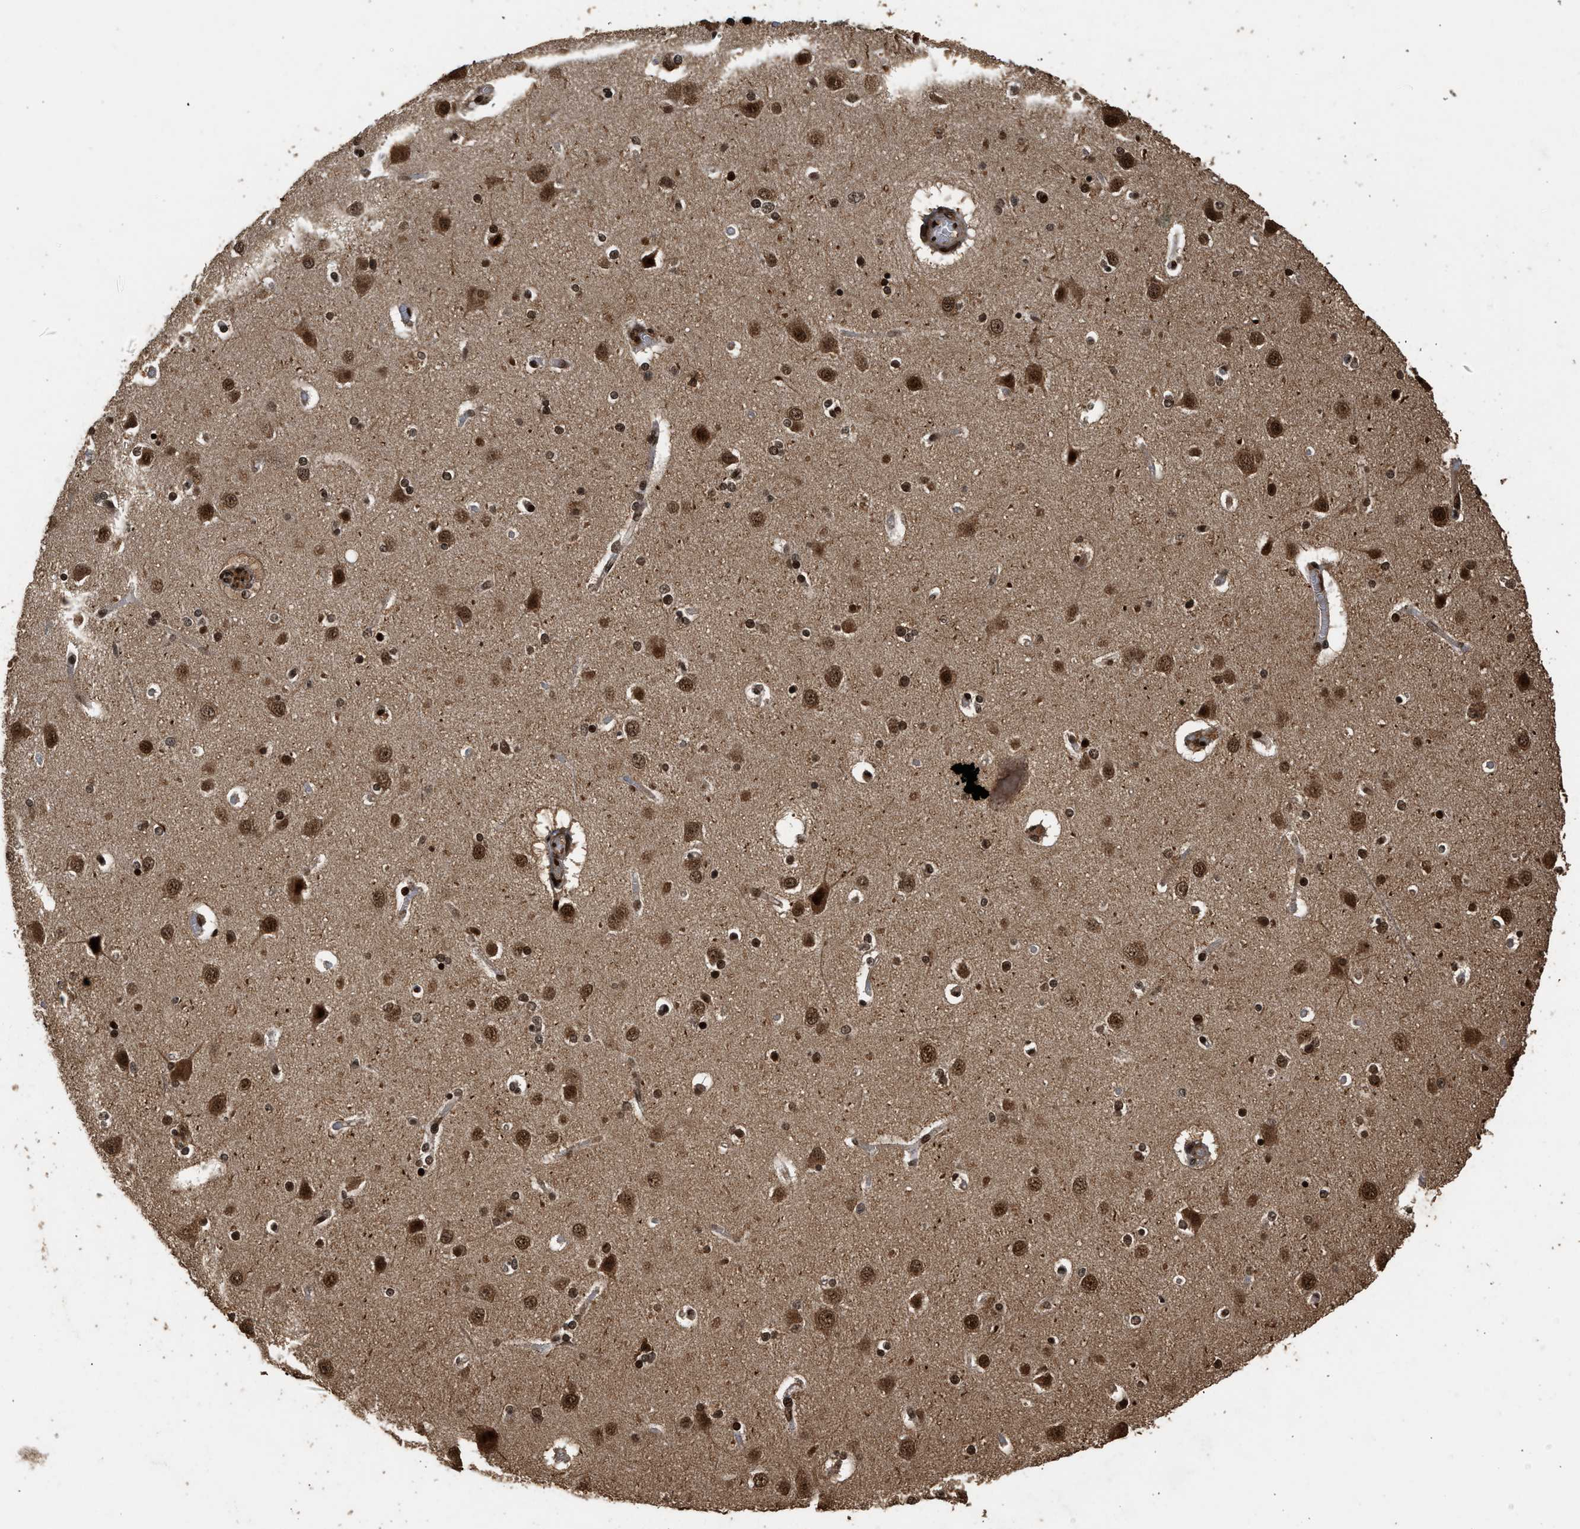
{"staining": {"intensity": "moderate", "quantity": ">75%", "location": "nuclear"}, "tissue": "cerebral cortex", "cell_type": "Endothelial cells", "image_type": "normal", "snomed": [{"axis": "morphology", "description": "Normal tissue, NOS"}, {"axis": "topography", "description": "Cerebral cortex"}], "caption": "Cerebral cortex stained for a protein (brown) demonstrates moderate nuclear positive staining in about >75% of endothelial cells.", "gene": "PPP4R3B", "patient": {"sex": "female", "age": 54}}